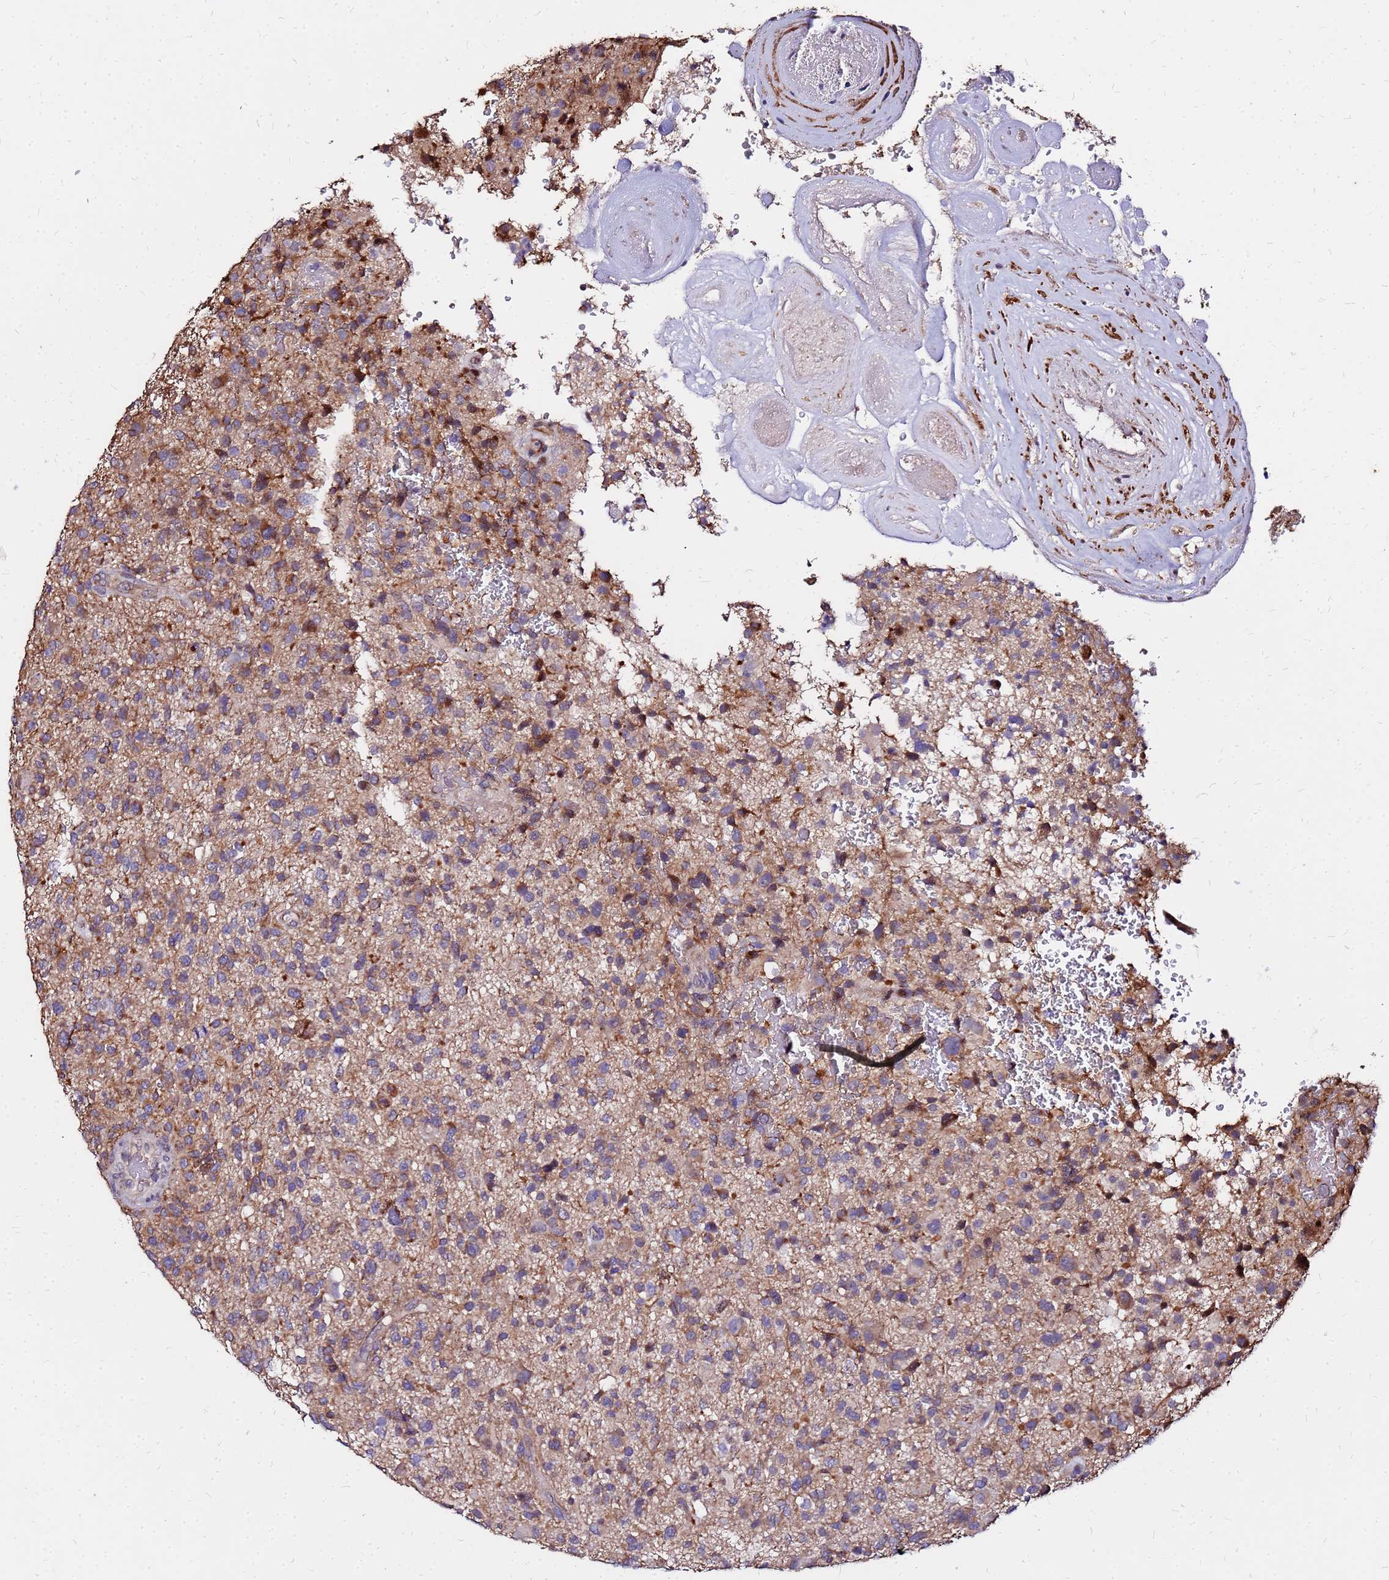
{"staining": {"intensity": "moderate", "quantity": "25%-75%", "location": "cytoplasmic/membranous"}, "tissue": "glioma", "cell_type": "Tumor cells", "image_type": "cancer", "snomed": [{"axis": "morphology", "description": "Glioma, malignant, High grade"}, {"axis": "topography", "description": "Brain"}], "caption": "Glioma tissue shows moderate cytoplasmic/membranous expression in about 25%-75% of tumor cells", "gene": "ARHGEF5", "patient": {"sex": "male", "age": 47}}